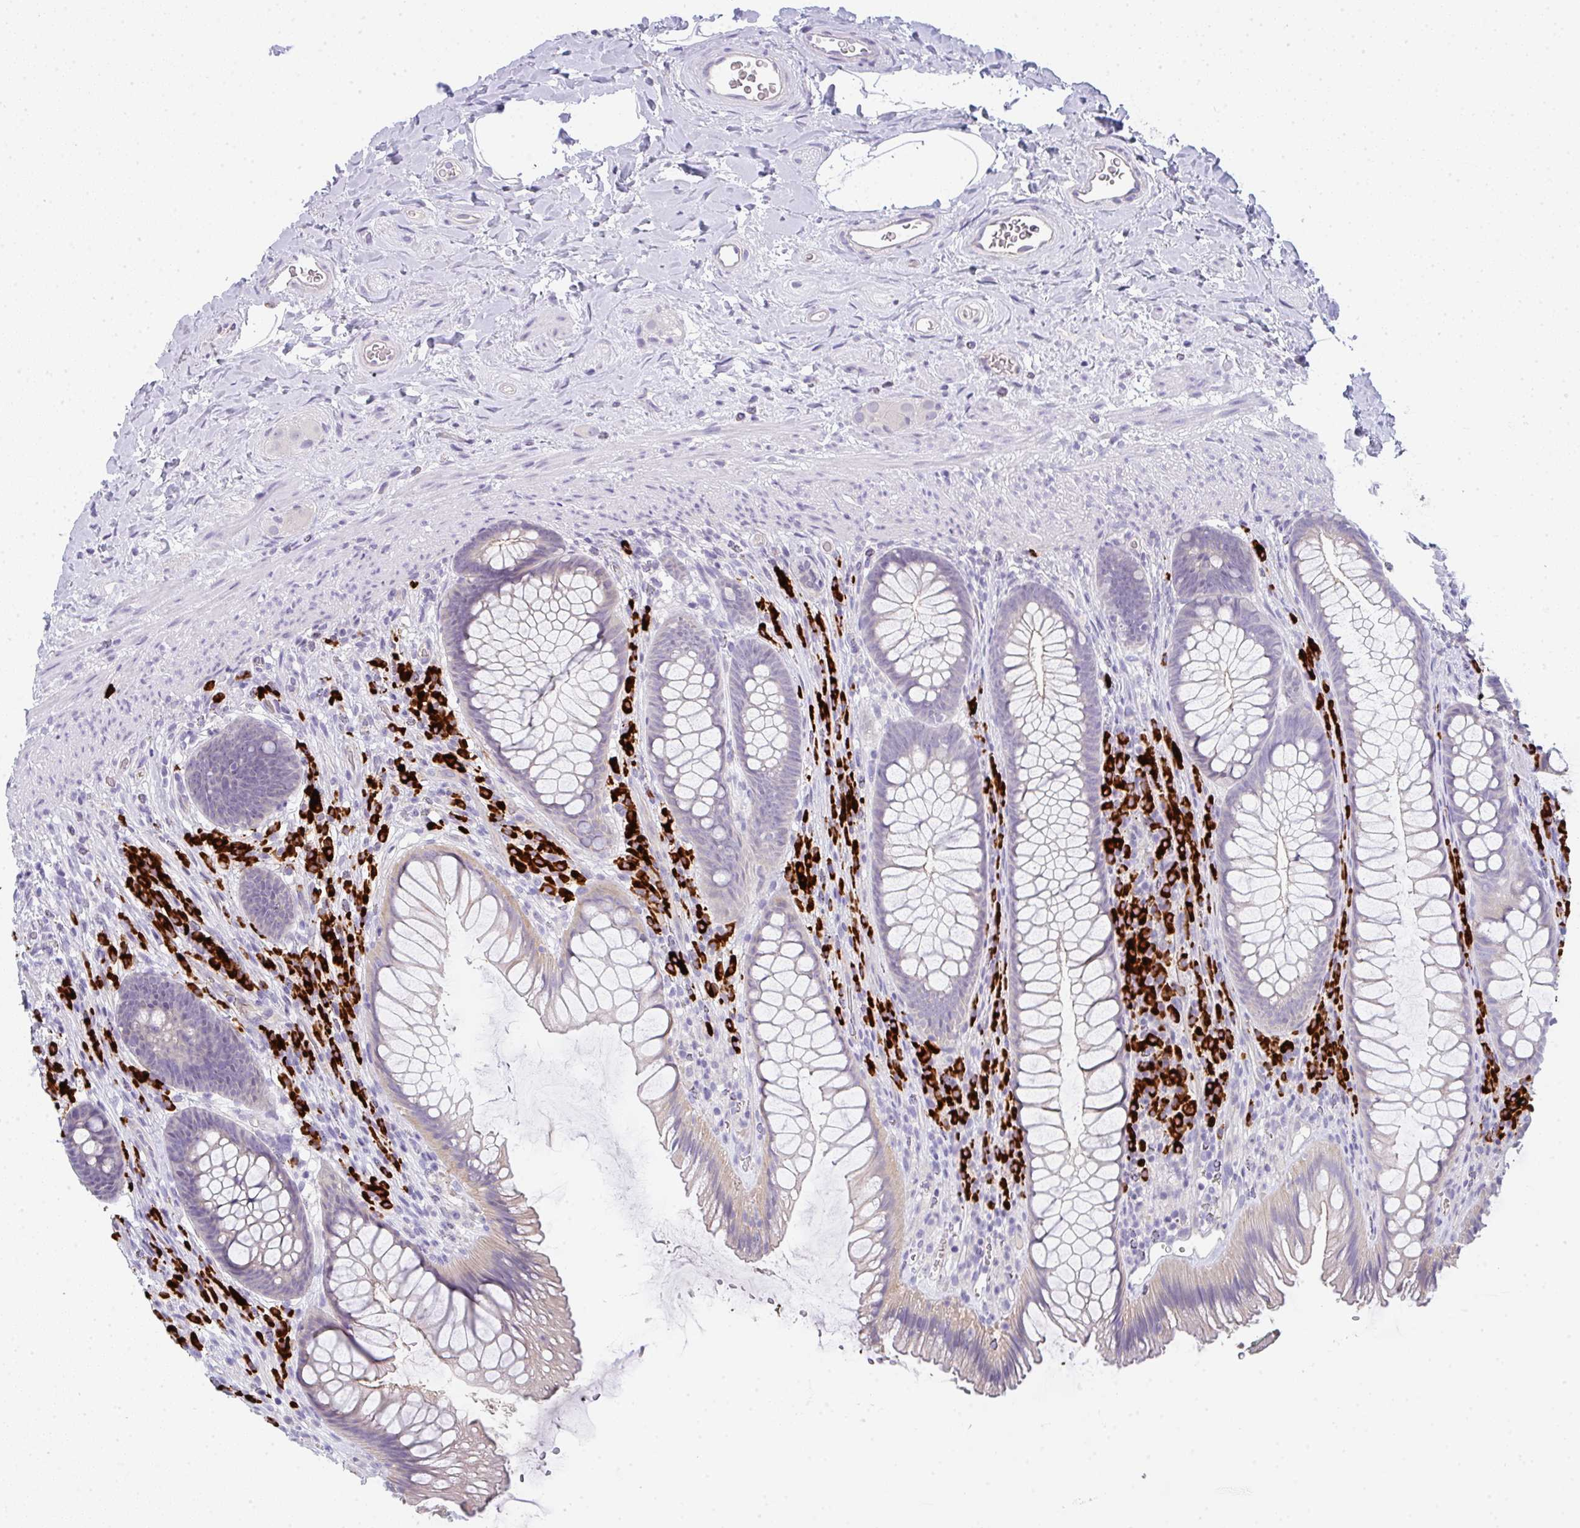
{"staining": {"intensity": "weak", "quantity": "25%-75%", "location": "cytoplasmic/membranous"}, "tissue": "rectum", "cell_type": "Glandular cells", "image_type": "normal", "snomed": [{"axis": "morphology", "description": "Normal tissue, NOS"}, {"axis": "topography", "description": "Rectum"}], "caption": "Immunohistochemical staining of benign rectum reveals 25%-75% levels of weak cytoplasmic/membranous protein expression in about 25%-75% of glandular cells.", "gene": "CACNA1S", "patient": {"sex": "male", "age": 53}}